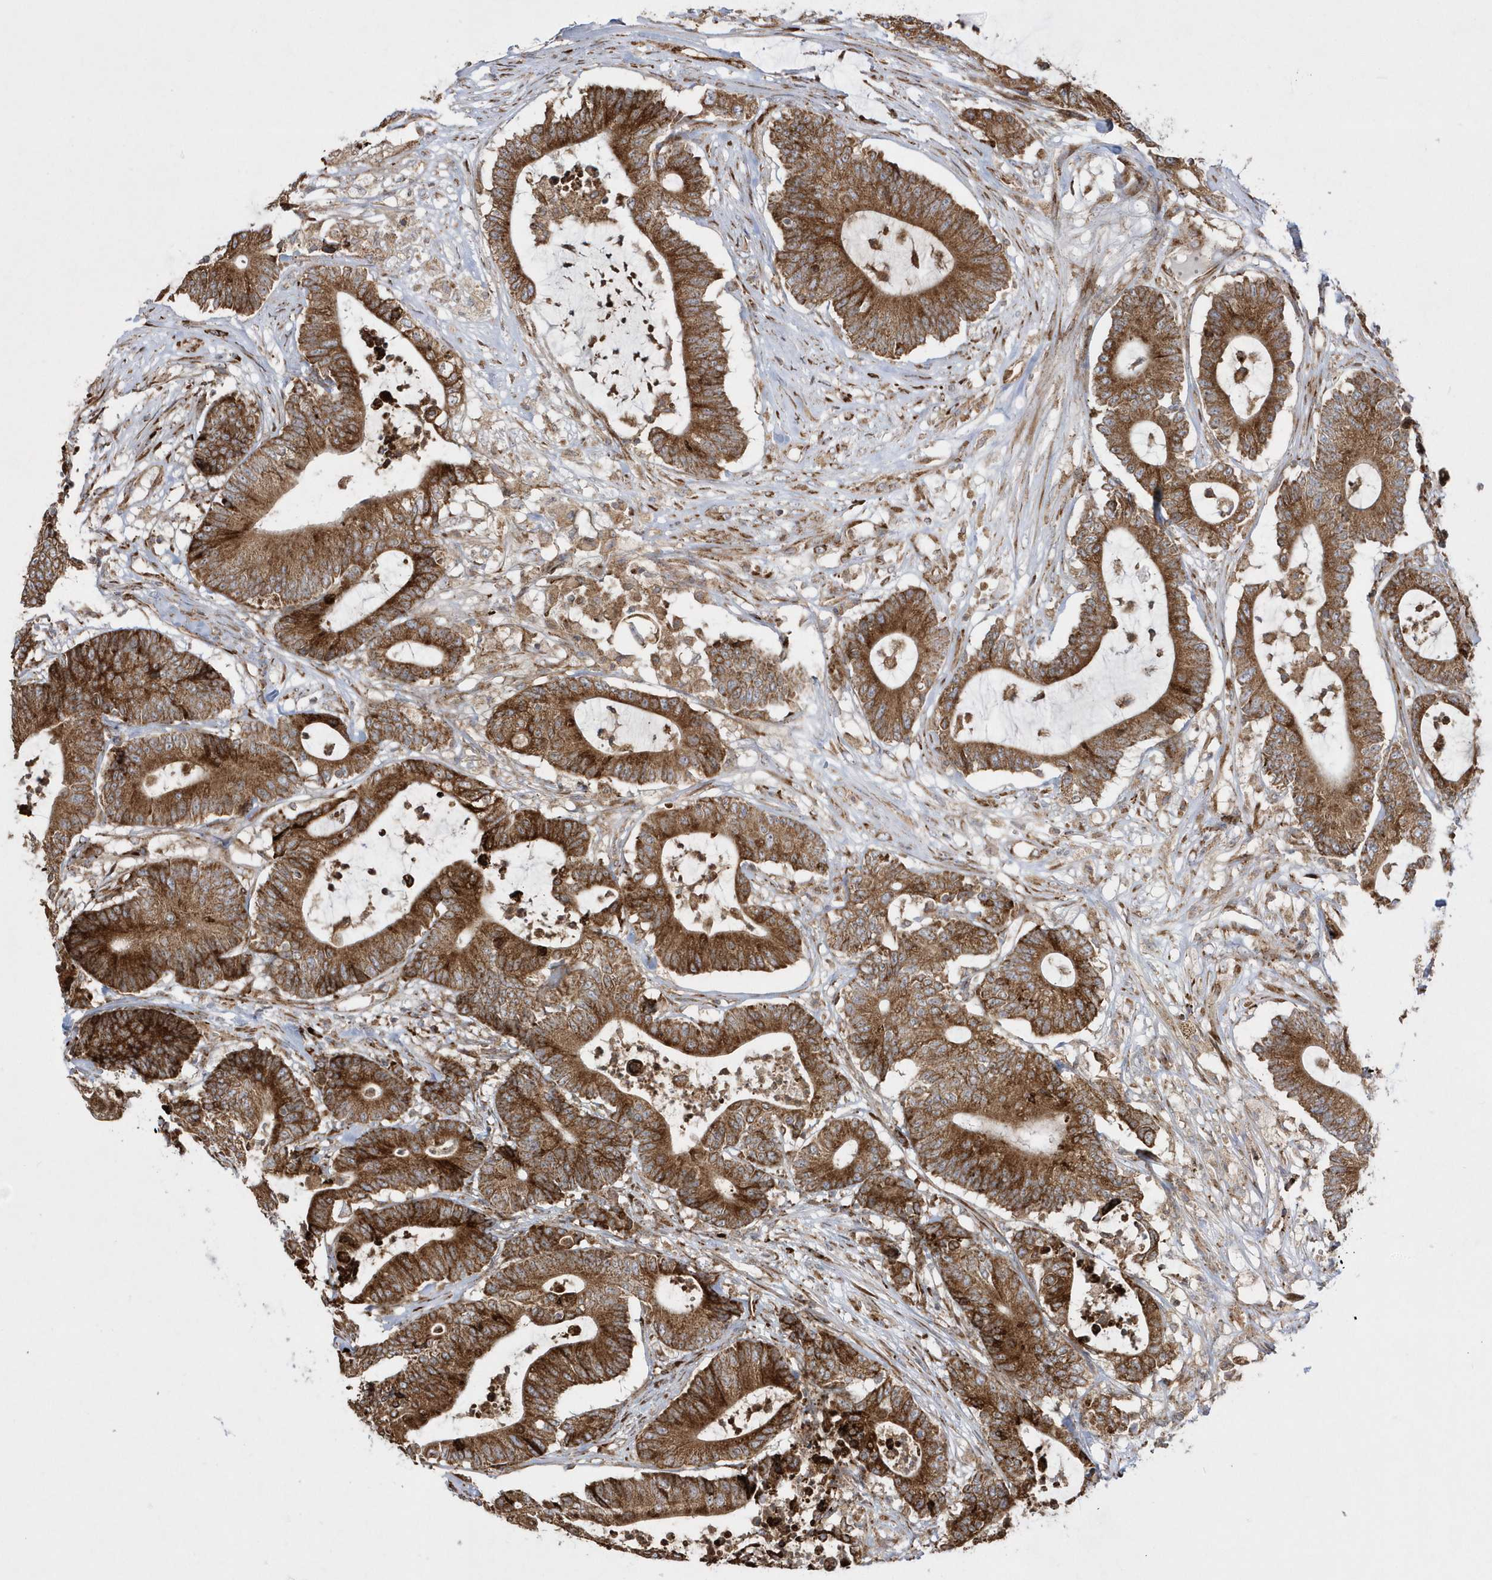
{"staining": {"intensity": "strong", "quantity": ">75%", "location": "cytoplasmic/membranous"}, "tissue": "colorectal cancer", "cell_type": "Tumor cells", "image_type": "cancer", "snomed": [{"axis": "morphology", "description": "Adenocarcinoma, NOS"}, {"axis": "topography", "description": "Colon"}], "caption": "Colorectal cancer stained with a brown dye shows strong cytoplasmic/membranous positive staining in approximately >75% of tumor cells.", "gene": "SH3BP2", "patient": {"sex": "female", "age": 84}}